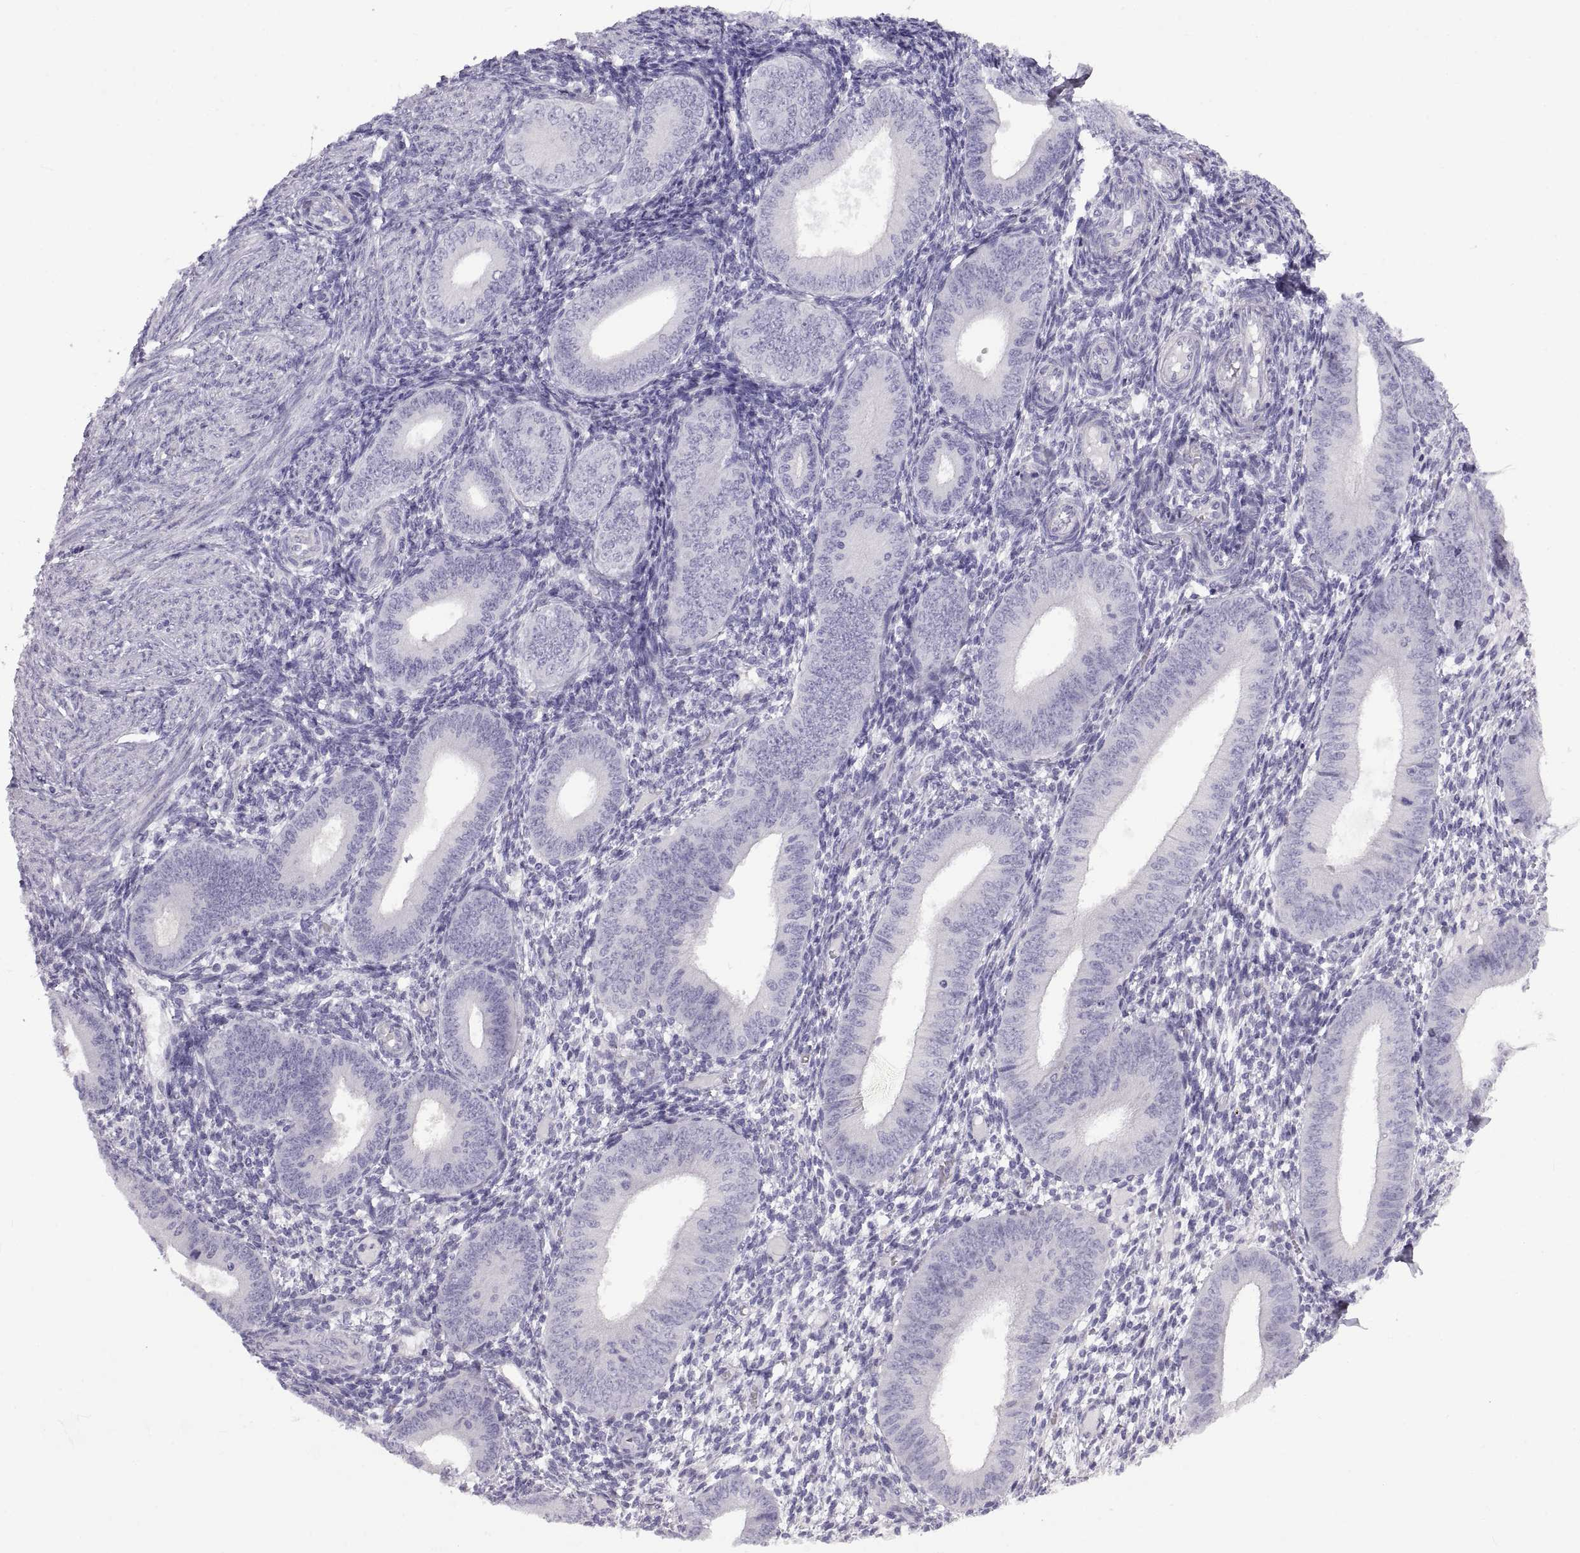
{"staining": {"intensity": "negative", "quantity": "none", "location": "none"}, "tissue": "endometrium", "cell_type": "Cells in endometrial stroma", "image_type": "normal", "snomed": [{"axis": "morphology", "description": "Normal tissue, NOS"}, {"axis": "topography", "description": "Endometrium"}], "caption": "An immunohistochemistry photomicrograph of normal endometrium is shown. There is no staining in cells in endometrial stroma of endometrium. (DAB (3,3'-diaminobenzidine) immunohistochemistry, high magnification).", "gene": "CRYBB3", "patient": {"sex": "female", "age": 39}}